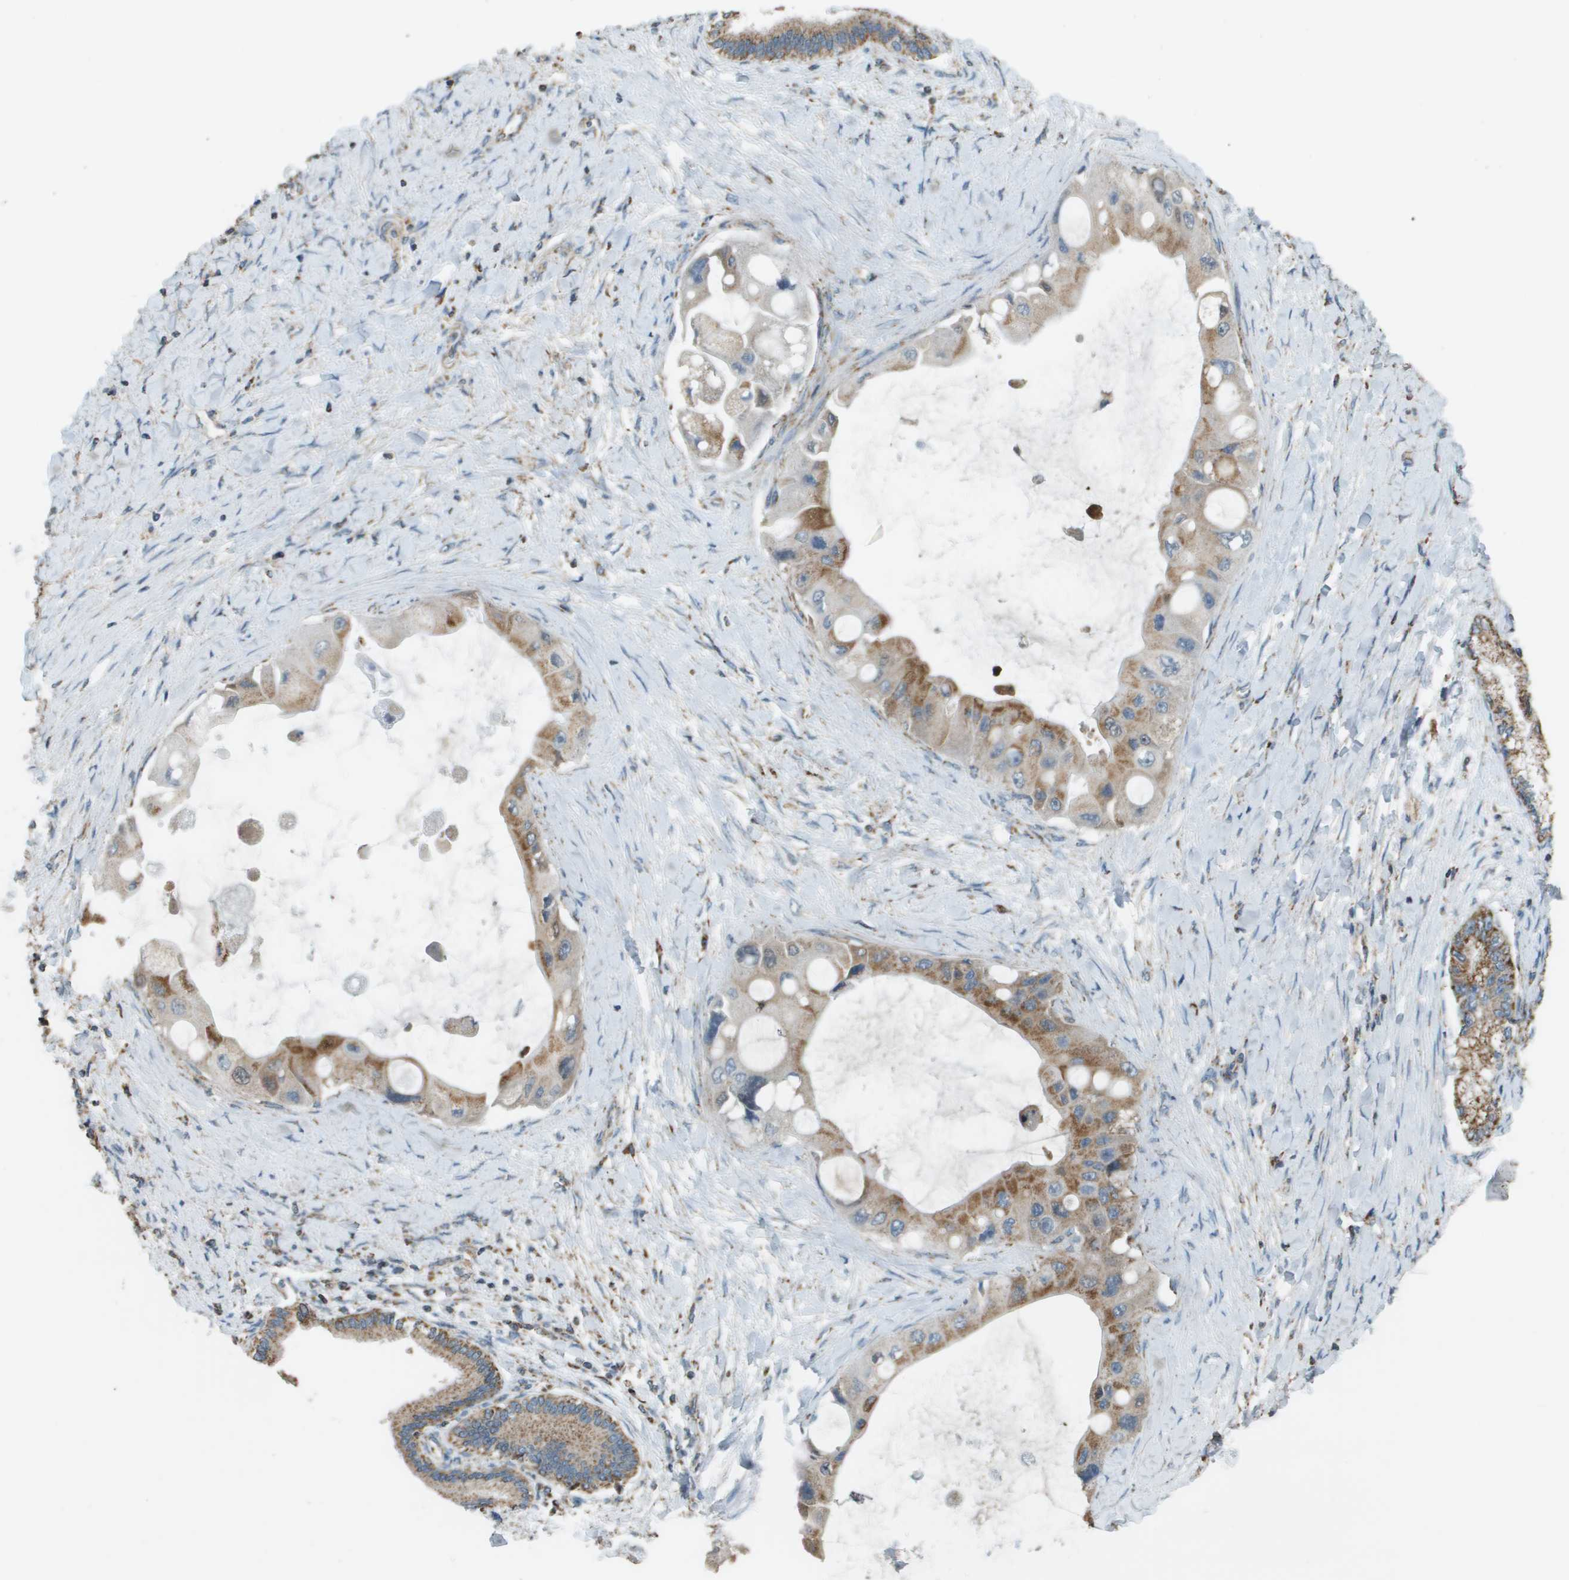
{"staining": {"intensity": "moderate", "quantity": ">75%", "location": "cytoplasmic/membranous"}, "tissue": "liver cancer", "cell_type": "Tumor cells", "image_type": "cancer", "snomed": [{"axis": "morphology", "description": "Normal tissue, NOS"}, {"axis": "morphology", "description": "Cholangiocarcinoma"}, {"axis": "topography", "description": "Liver"}, {"axis": "topography", "description": "Peripheral nerve tissue"}], "caption": "Human liver cholangiocarcinoma stained with a brown dye shows moderate cytoplasmic/membranous positive staining in approximately >75% of tumor cells.", "gene": "FH", "patient": {"sex": "male", "age": 50}}